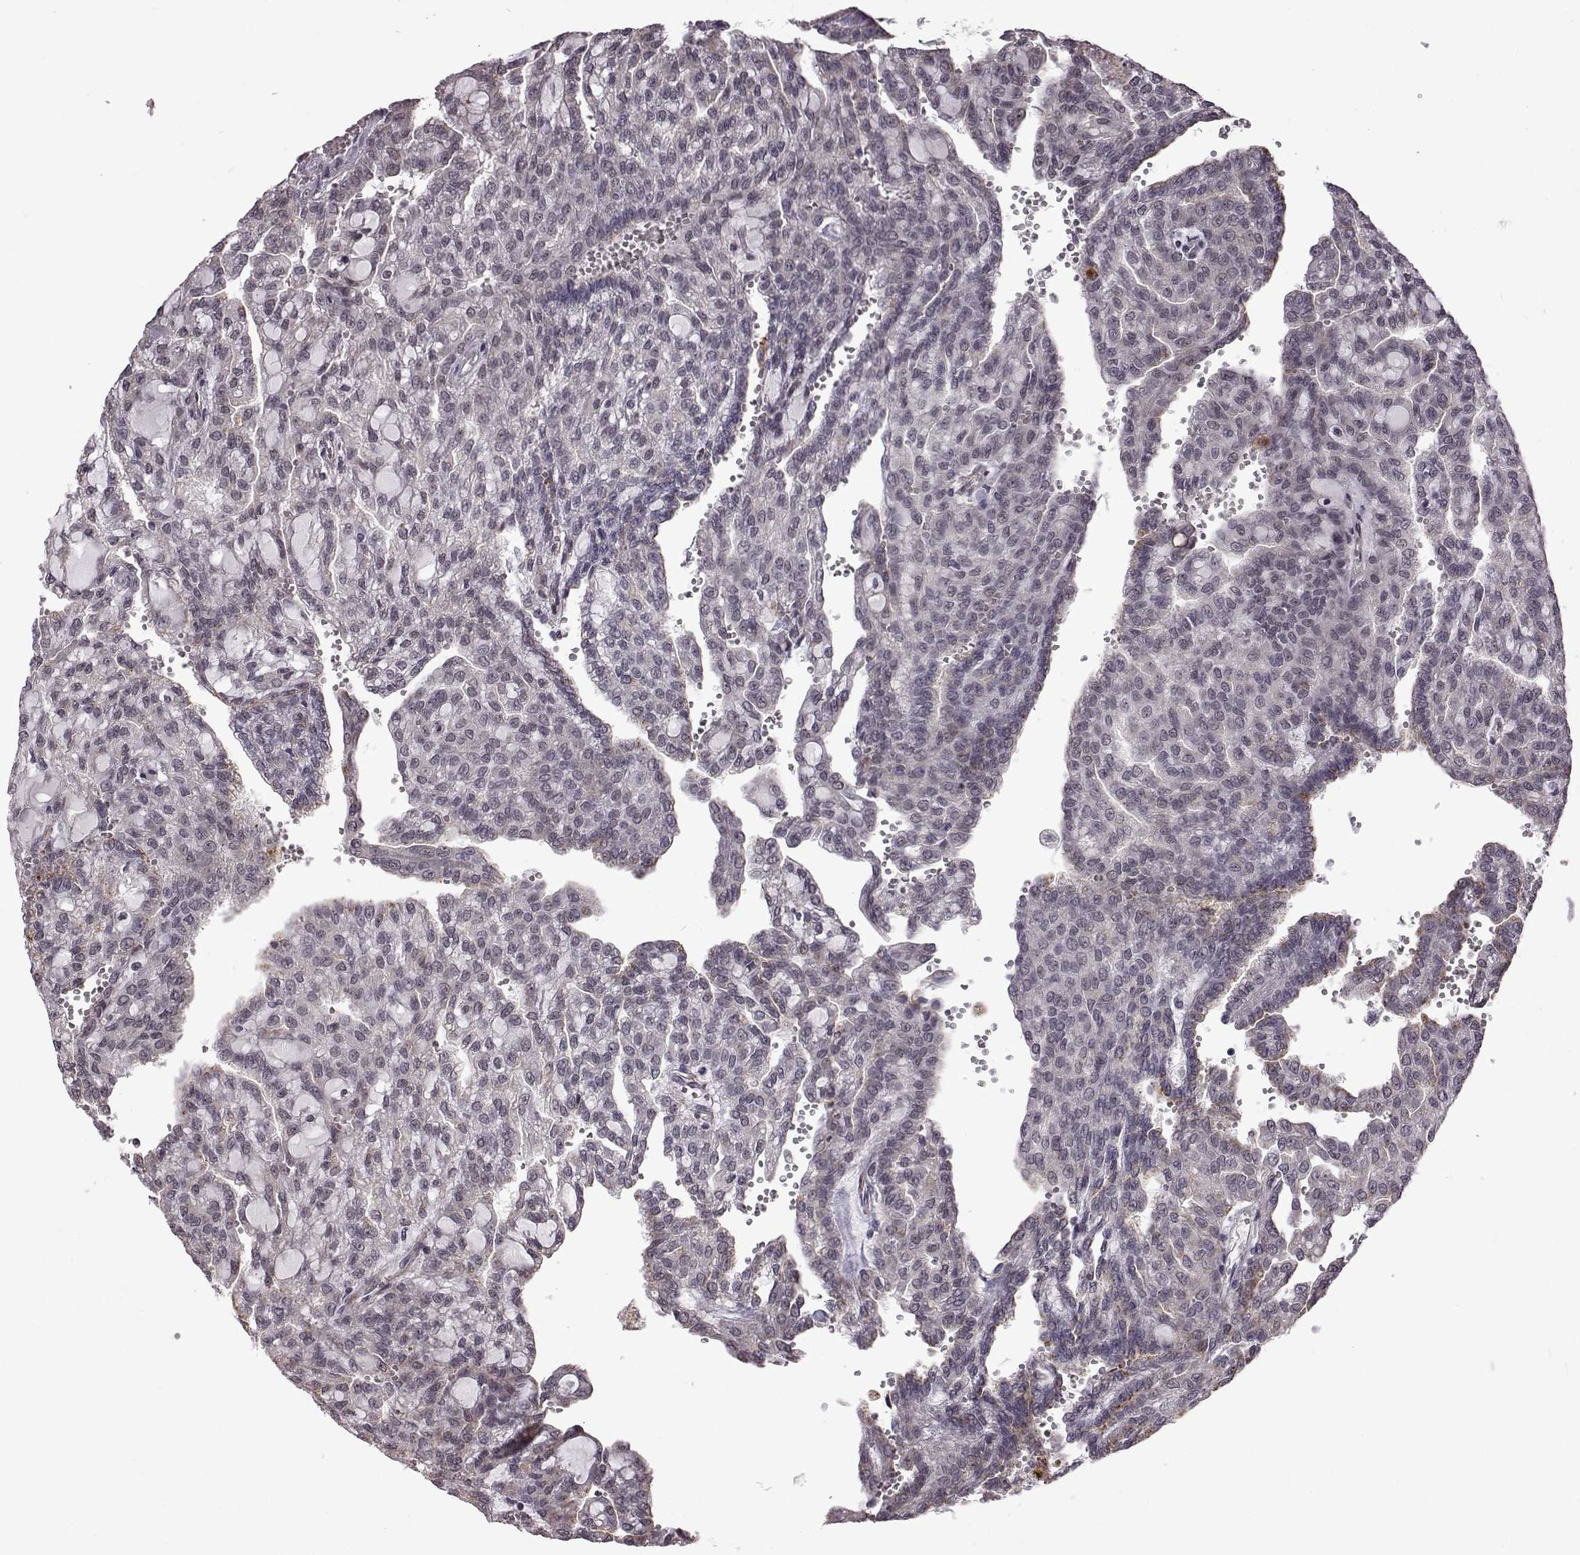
{"staining": {"intensity": "negative", "quantity": "none", "location": "none"}, "tissue": "renal cancer", "cell_type": "Tumor cells", "image_type": "cancer", "snomed": [{"axis": "morphology", "description": "Adenocarcinoma, NOS"}, {"axis": "topography", "description": "Kidney"}], "caption": "A micrograph of human renal cancer (adenocarcinoma) is negative for staining in tumor cells.", "gene": "SYNPO2", "patient": {"sex": "male", "age": 63}}